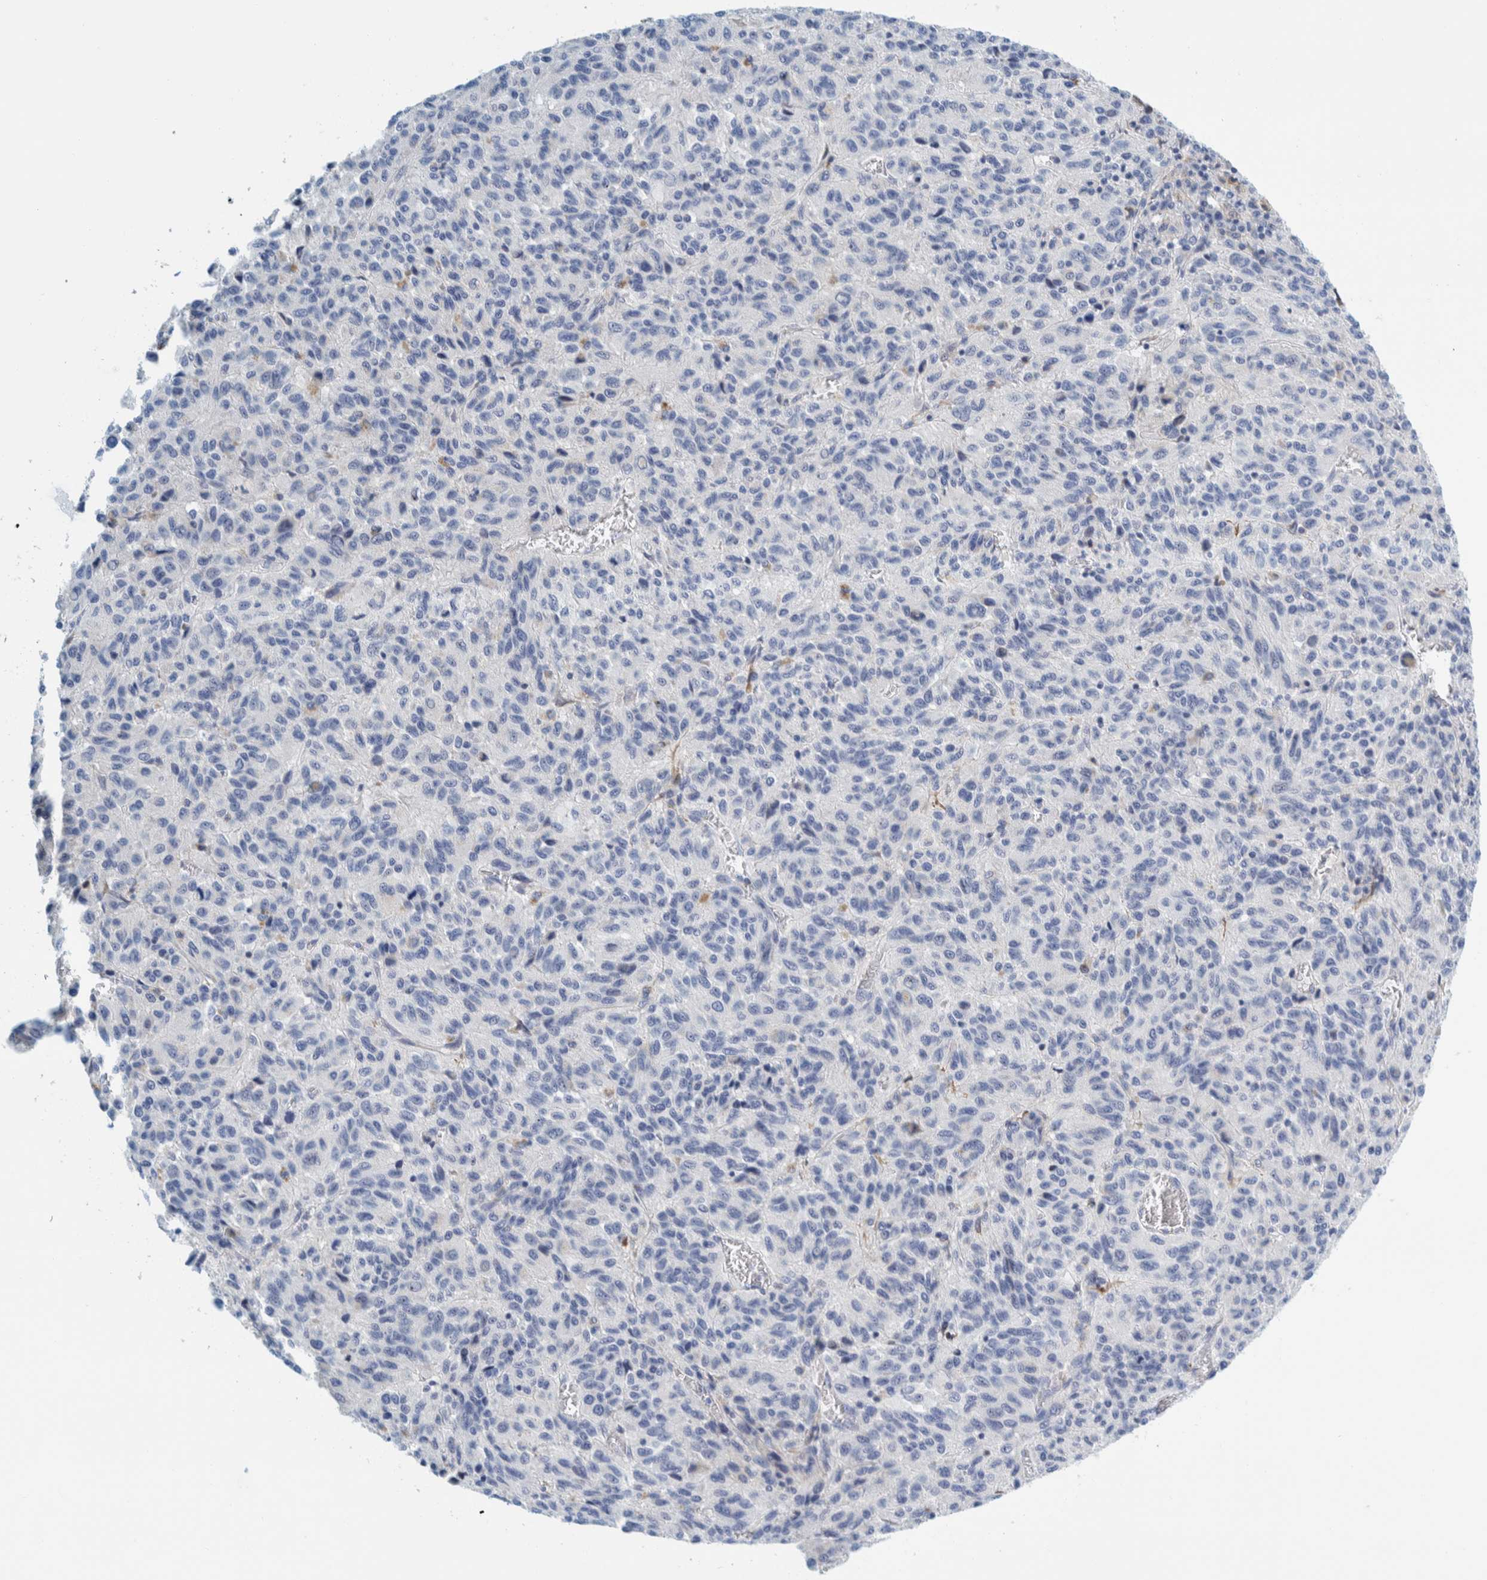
{"staining": {"intensity": "negative", "quantity": "none", "location": "none"}, "tissue": "melanoma", "cell_type": "Tumor cells", "image_type": "cancer", "snomed": [{"axis": "morphology", "description": "Malignant melanoma, Metastatic site"}, {"axis": "topography", "description": "Lung"}], "caption": "Malignant melanoma (metastatic site) stained for a protein using immunohistochemistry (IHC) demonstrates no staining tumor cells.", "gene": "MOG", "patient": {"sex": "male", "age": 64}}